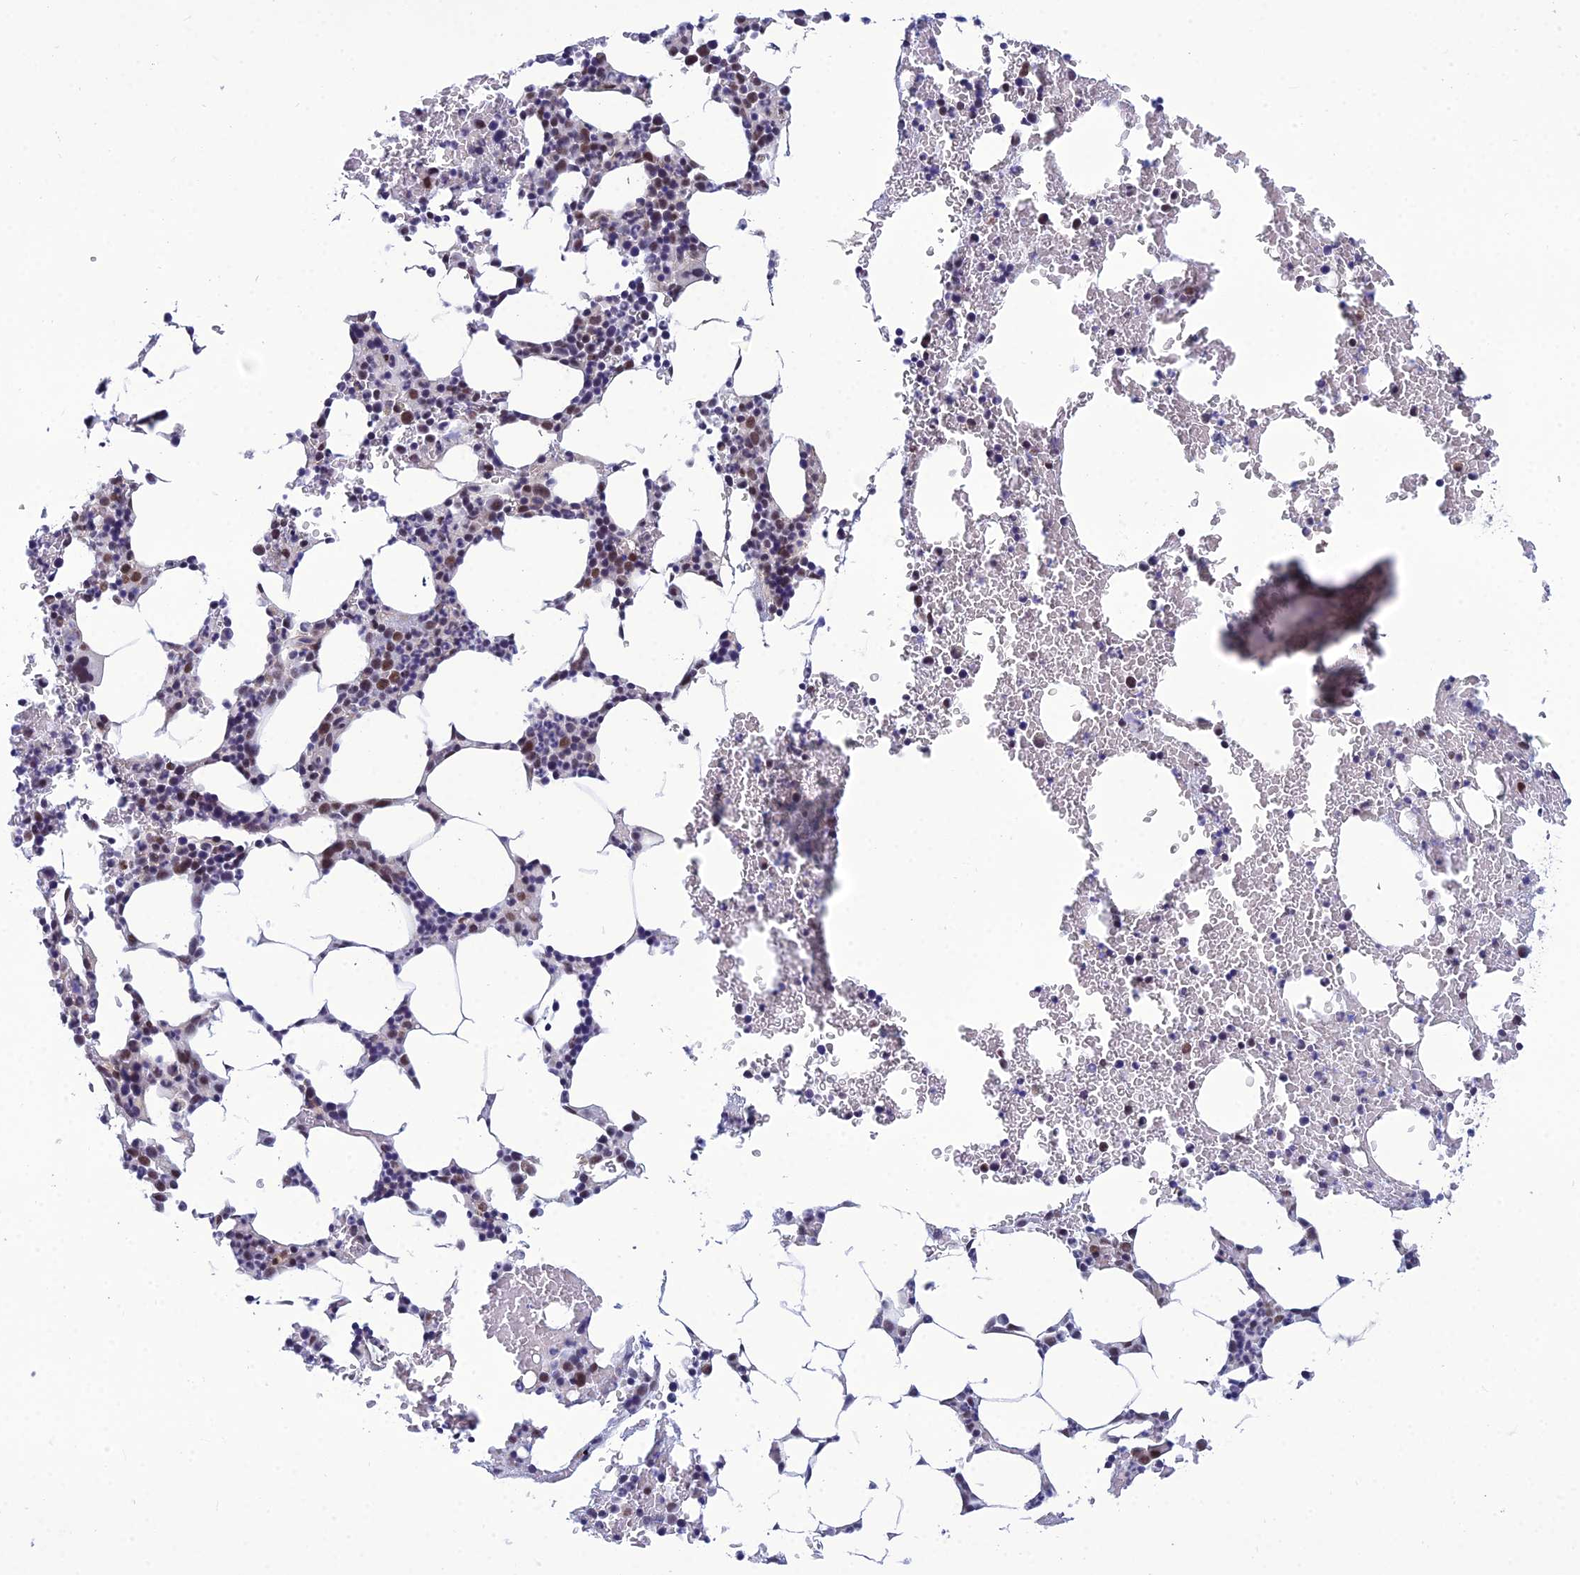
{"staining": {"intensity": "moderate", "quantity": "<25%", "location": "nuclear"}, "tissue": "bone marrow", "cell_type": "Hematopoietic cells", "image_type": "normal", "snomed": [{"axis": "morphology", "description": "Normal tissue, NOS"}, {"axis": "morphology", "description": "Inflammation, NOS"}, {"axis": "topography", "description": "Bone marrow"}], "caption": "Immunohistochemical staining of normal bone marrow displays low levels of moderate nuclear expression in approximately <25% of hematopoietic cells. (DAB (3,3'-diaminobenzidine) IHC, brown staining for protein, blue staining for nuclei).", "gene": "RSRC1", "patient": {"sex": "male", "age": 41}}